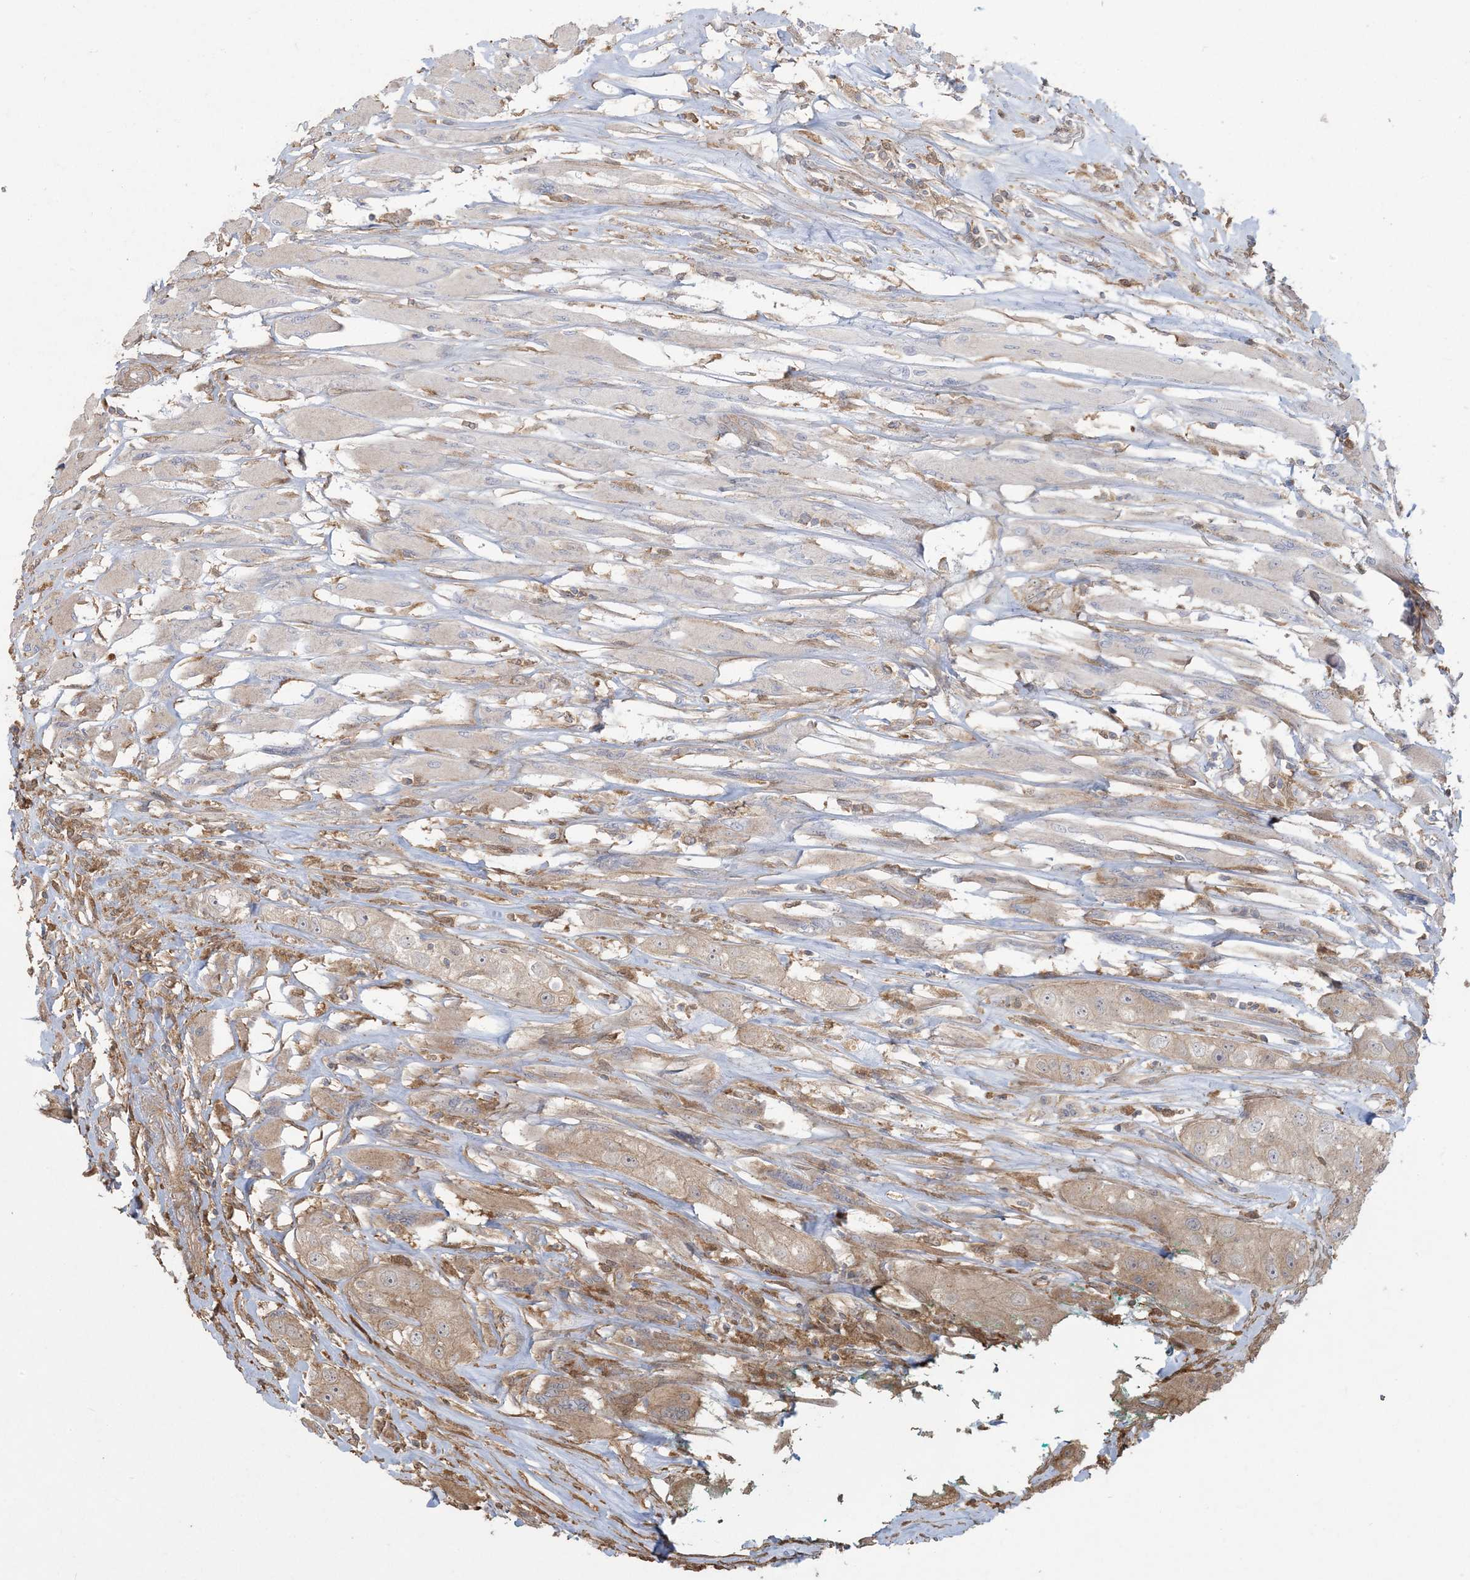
{"staining": {"intensity": "moderate", "quantity": ">75%", "location": "cytoplasmic/membranous"}, "tissue": "head and neck cancer", "cell_type": "Tumor cells", "image_type": "cancer", "snomed": [{"axis": "morphology", "description": "Normal tissue, NOS"}, {"axis": "morphology", "description": "Squamous cell carcinoma, NOS"}, {"axis": "topography", "description": "Skeletal muscle"}, {"axis": "topography", "description": "Head-Neck"}], "caption": "Immunohistochemical staining of head and neck squamous cell carcinoma exhibits medium levels of moderate cytoplasmic/membranous positivity in approximately >75% of tumor cells.", "gene": "HNMT", "patient": {"sex": "male", "age": 51}}